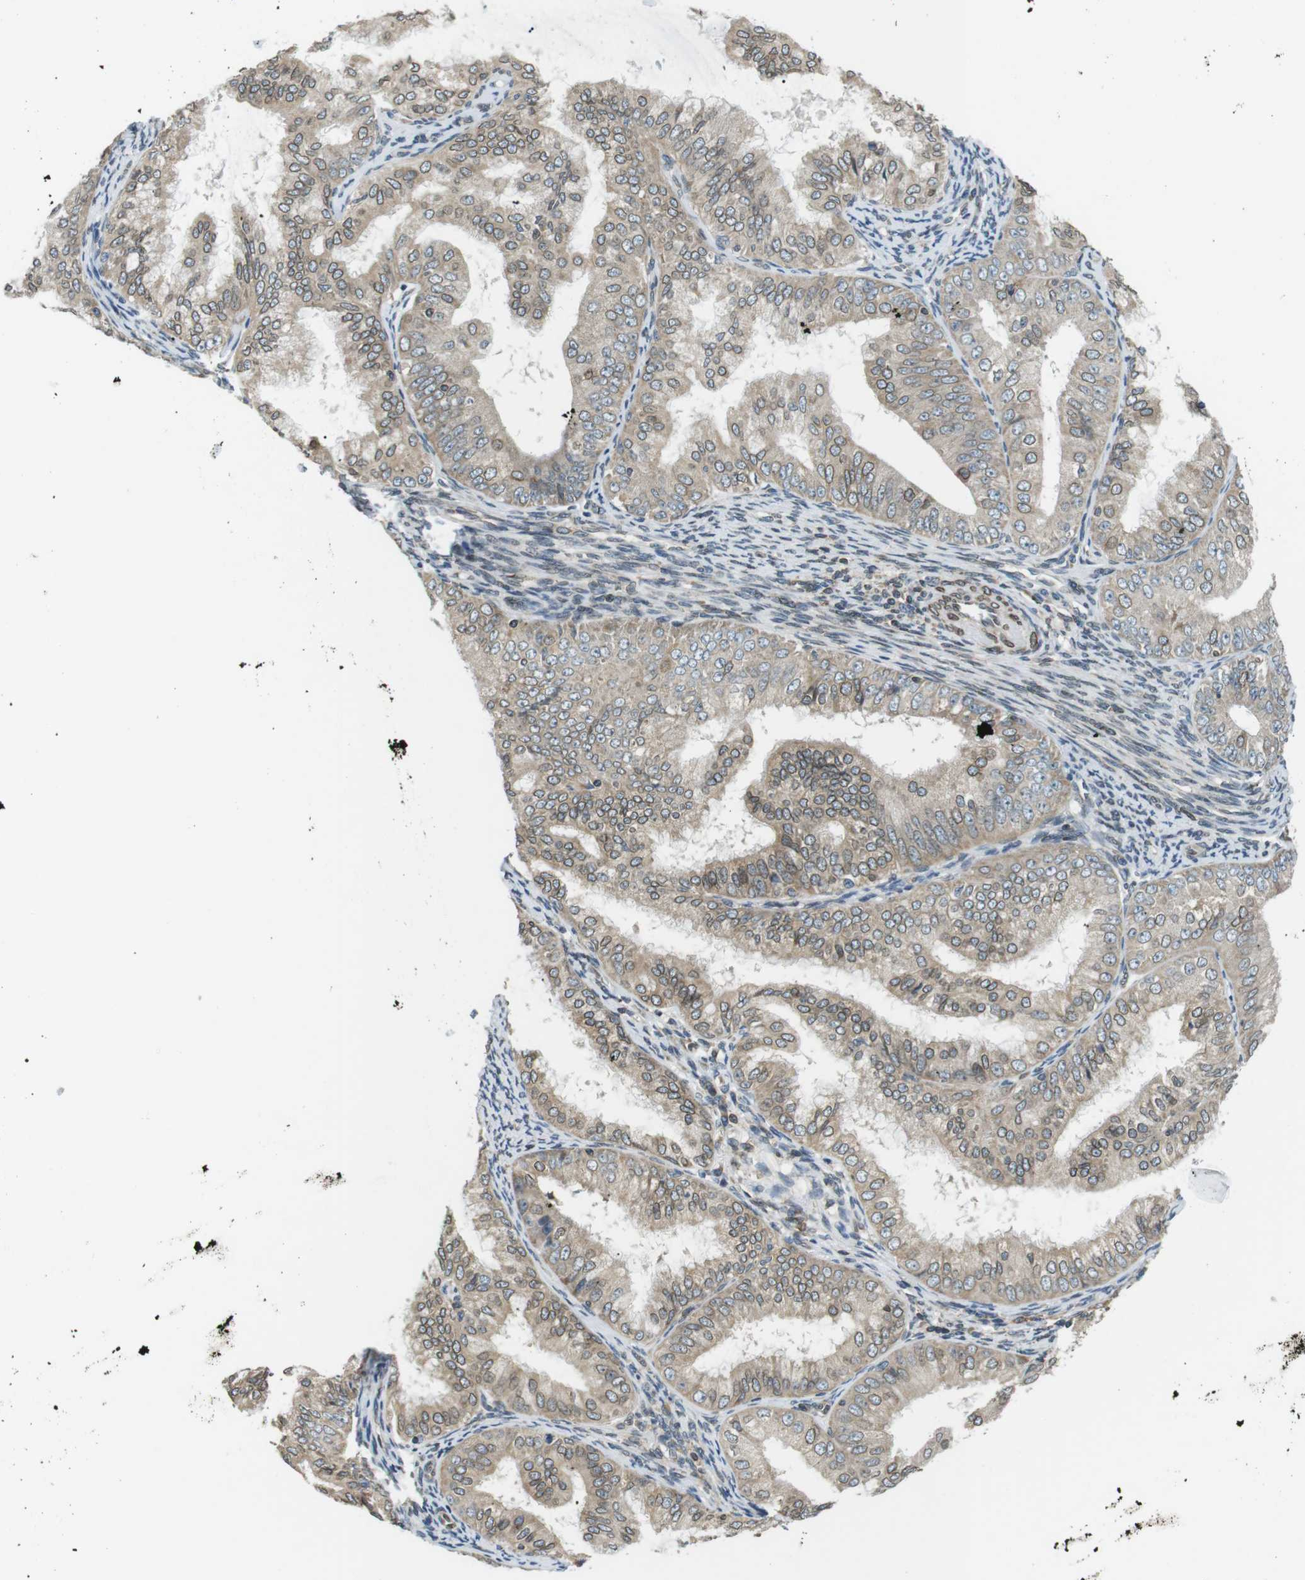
{"staining": {"intensity": "weak", "quantity": ">75%", "location": "cytoplasmic/membranous,nuclear"}, "tissue": "endometrial cancer", "cell_type": "Tumor cells", "image_type": "cancer", "snomed": [{"axis": "morphology", "description": "Adenocarcinoma, NOS"}, {"axis": "topography", "description": "Endometrium"}], "caption": "There is low levels of weak cytoplasmic/membranous and nuclear staining in tumor cells of endometrial cancer, as demonstrated by immunohistochemical staining (brown color).", "gene": "TMX4", "patient": {"sex": "female", "age": 63}}